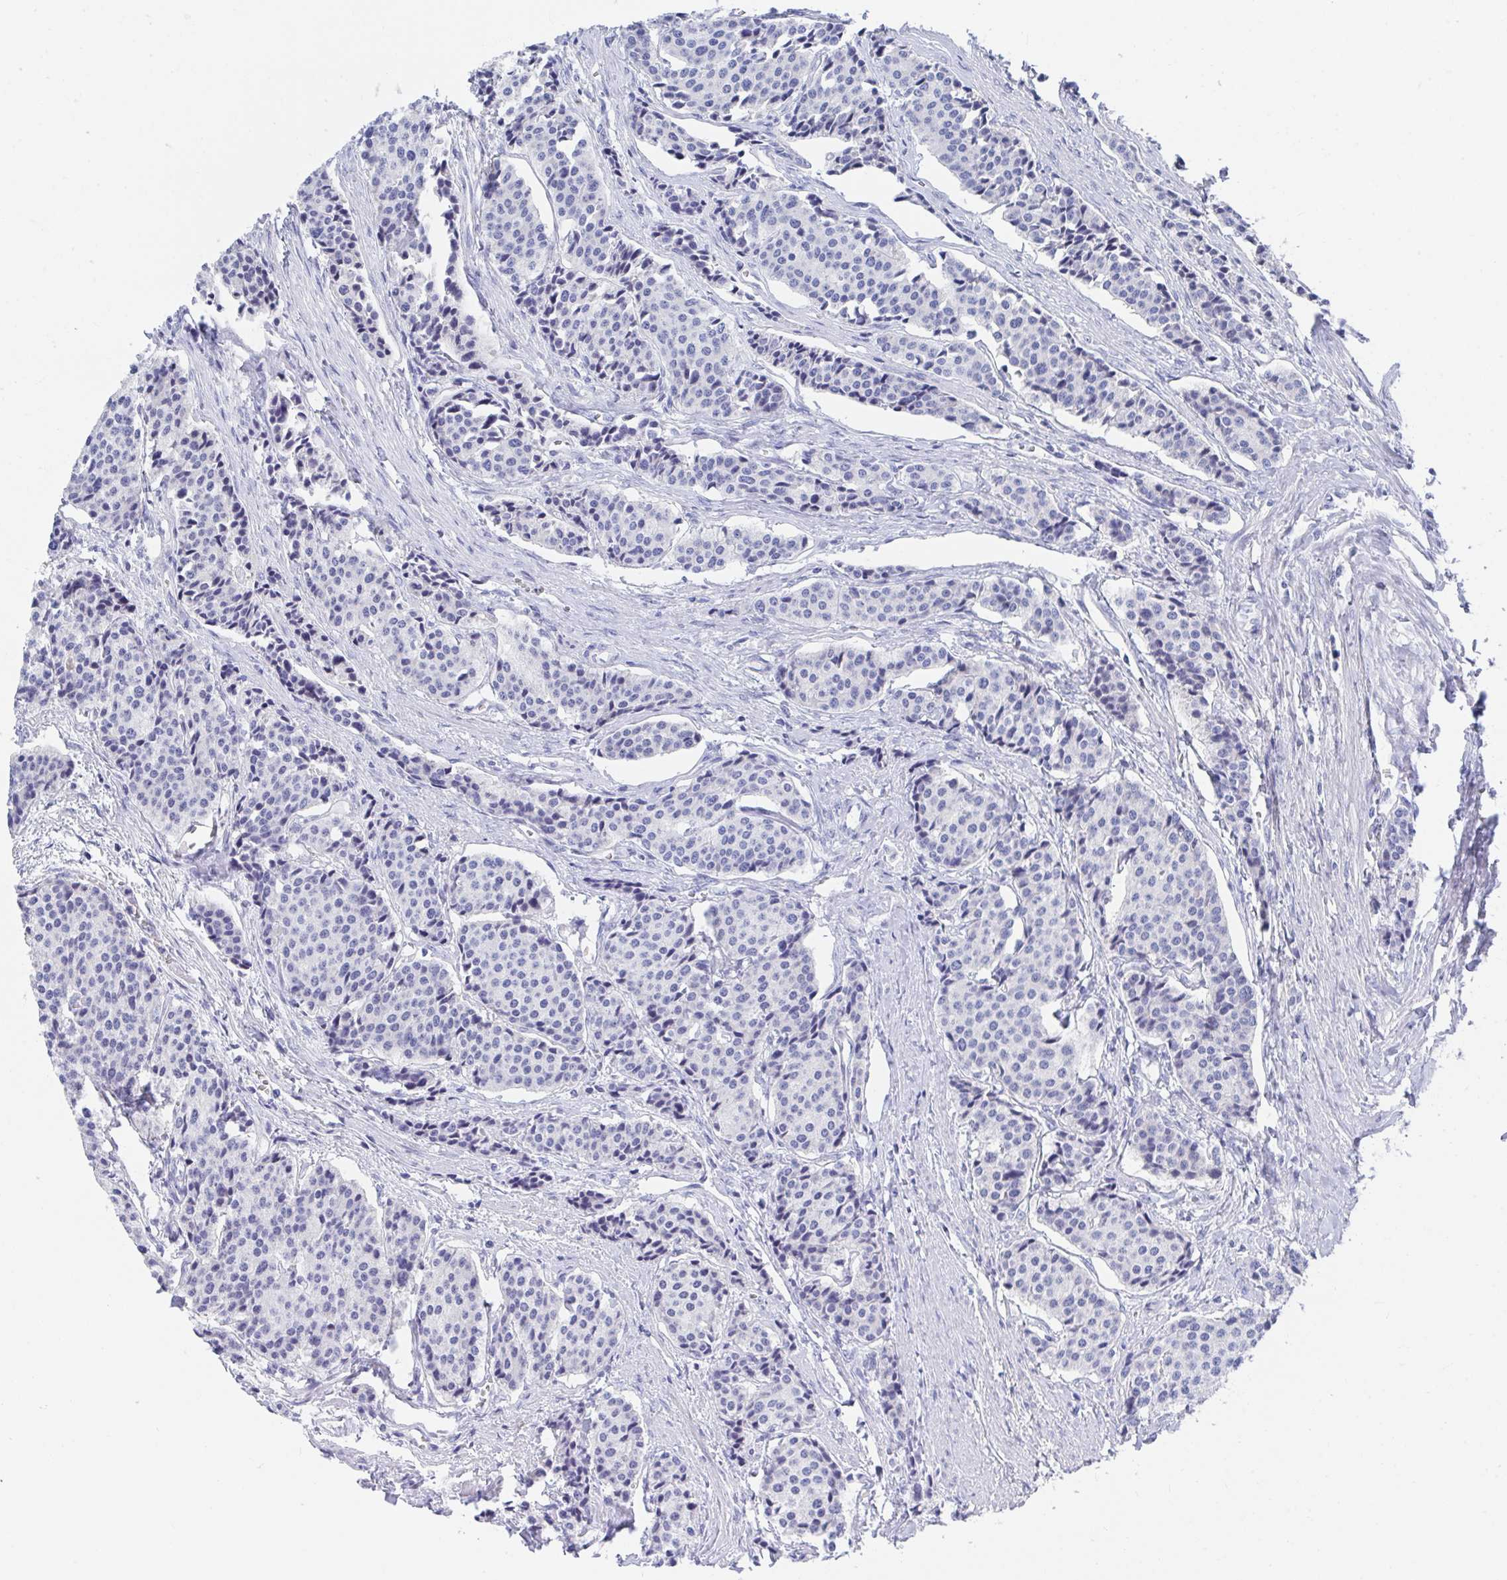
{"staining": {"intensity": "negative", "quantity": "none", "location": "none"}, "tissue": "carcinoid", "cell_type": "Tumor cells", "image_type": "cancer", "snomed": [{"axis": "morphology", "description": "Carcinoid, malignant, NOS"}, {"axis": "topography", "description": "Small intestine"}], "caption": "DAB (3,3'-diaminobenzidine) immunohistochemical staining of carcinoid (malignant) displays no significant expression in tumor cells.", "gene": "TNFAIP6", "patient": {"sex": "male", "age": 73}}